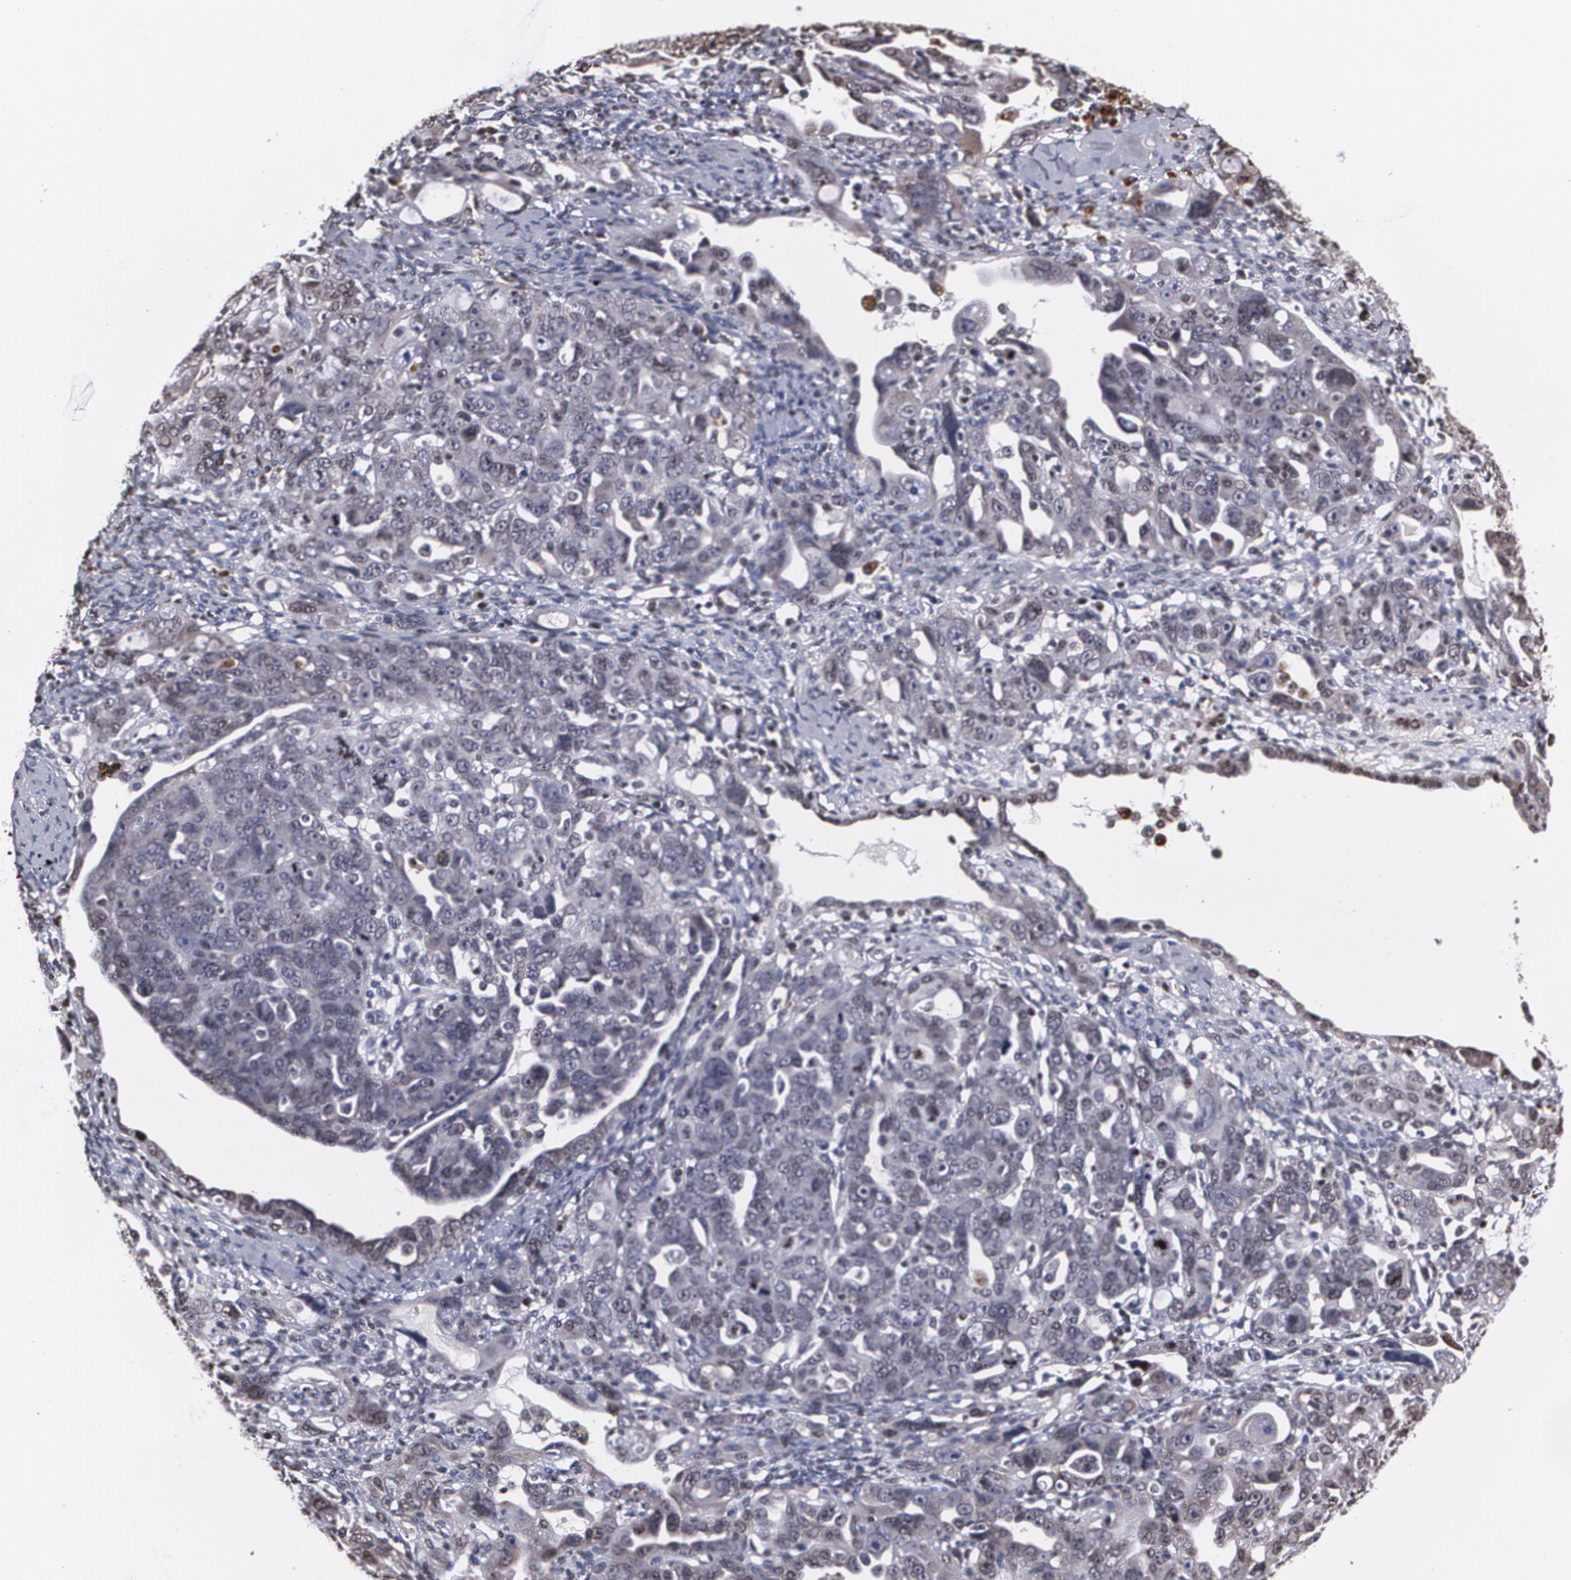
{"staining": {"intensity": "negative", "quantity": "none", "location": "none"}, "tissue": "ovarian cancer", "cell_type": "Tumor cells", "image_type": "cancer", "snomed": [{"axis": "morphology", "description": "Cystadenocarcinoma, serous, NOS"}, {"axis": "topography", "description": "Ovary"}], "caption": "This is an immunohistochemistry photomicrograph of human ovarian cancer (serous cystadenocarcinoma). There is no staining in tumor cells.", "gene": "MVP", "patient": {"sex": "female", "age": 66}}